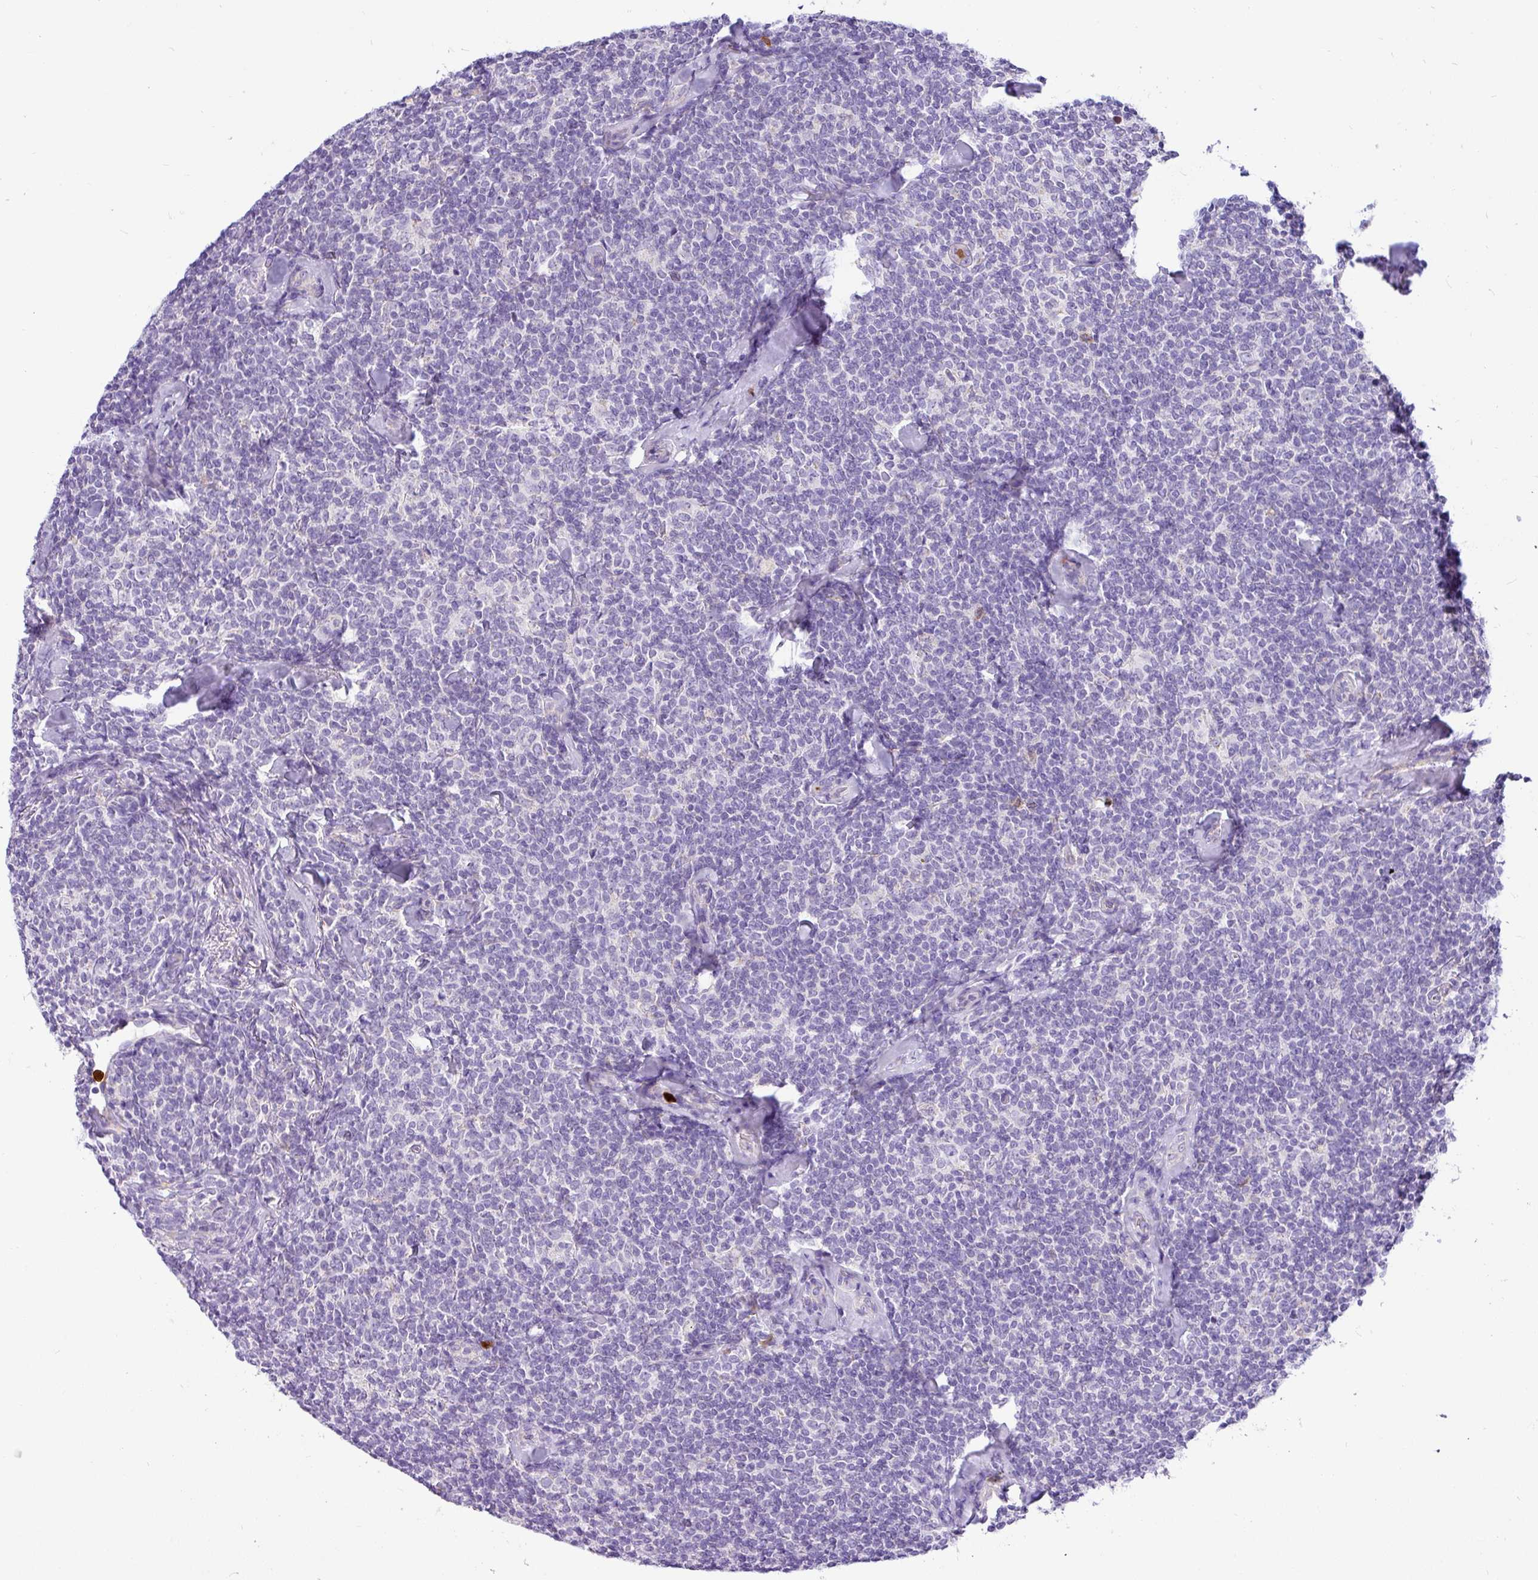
{"staining": {"intensity": "negative", "quantity": "none", "location": "none"}, "tissue": "lymphoma", "cell_type": "Tumor cells", "image_type": "cancer", "snomed": [{"axis": "morphology", "description": "Malignant lymphoma, non-Hodgkin's type, Low grade"}, {"axis": "topography", "description": "Lymph node"}], "caption": "Immunohistochemistry image of neoplastic tissue: human low-grade malignant lymphoma, non-Hodgkin's type stained with DAB displays no significant protein positivity in tumor cells. The staining is performed using DAB brown chromogen with nuclei counter-stained in using hematoxylin.", "gene": "SH2D3C", "patient": {"sex": "female", "age": 56}}